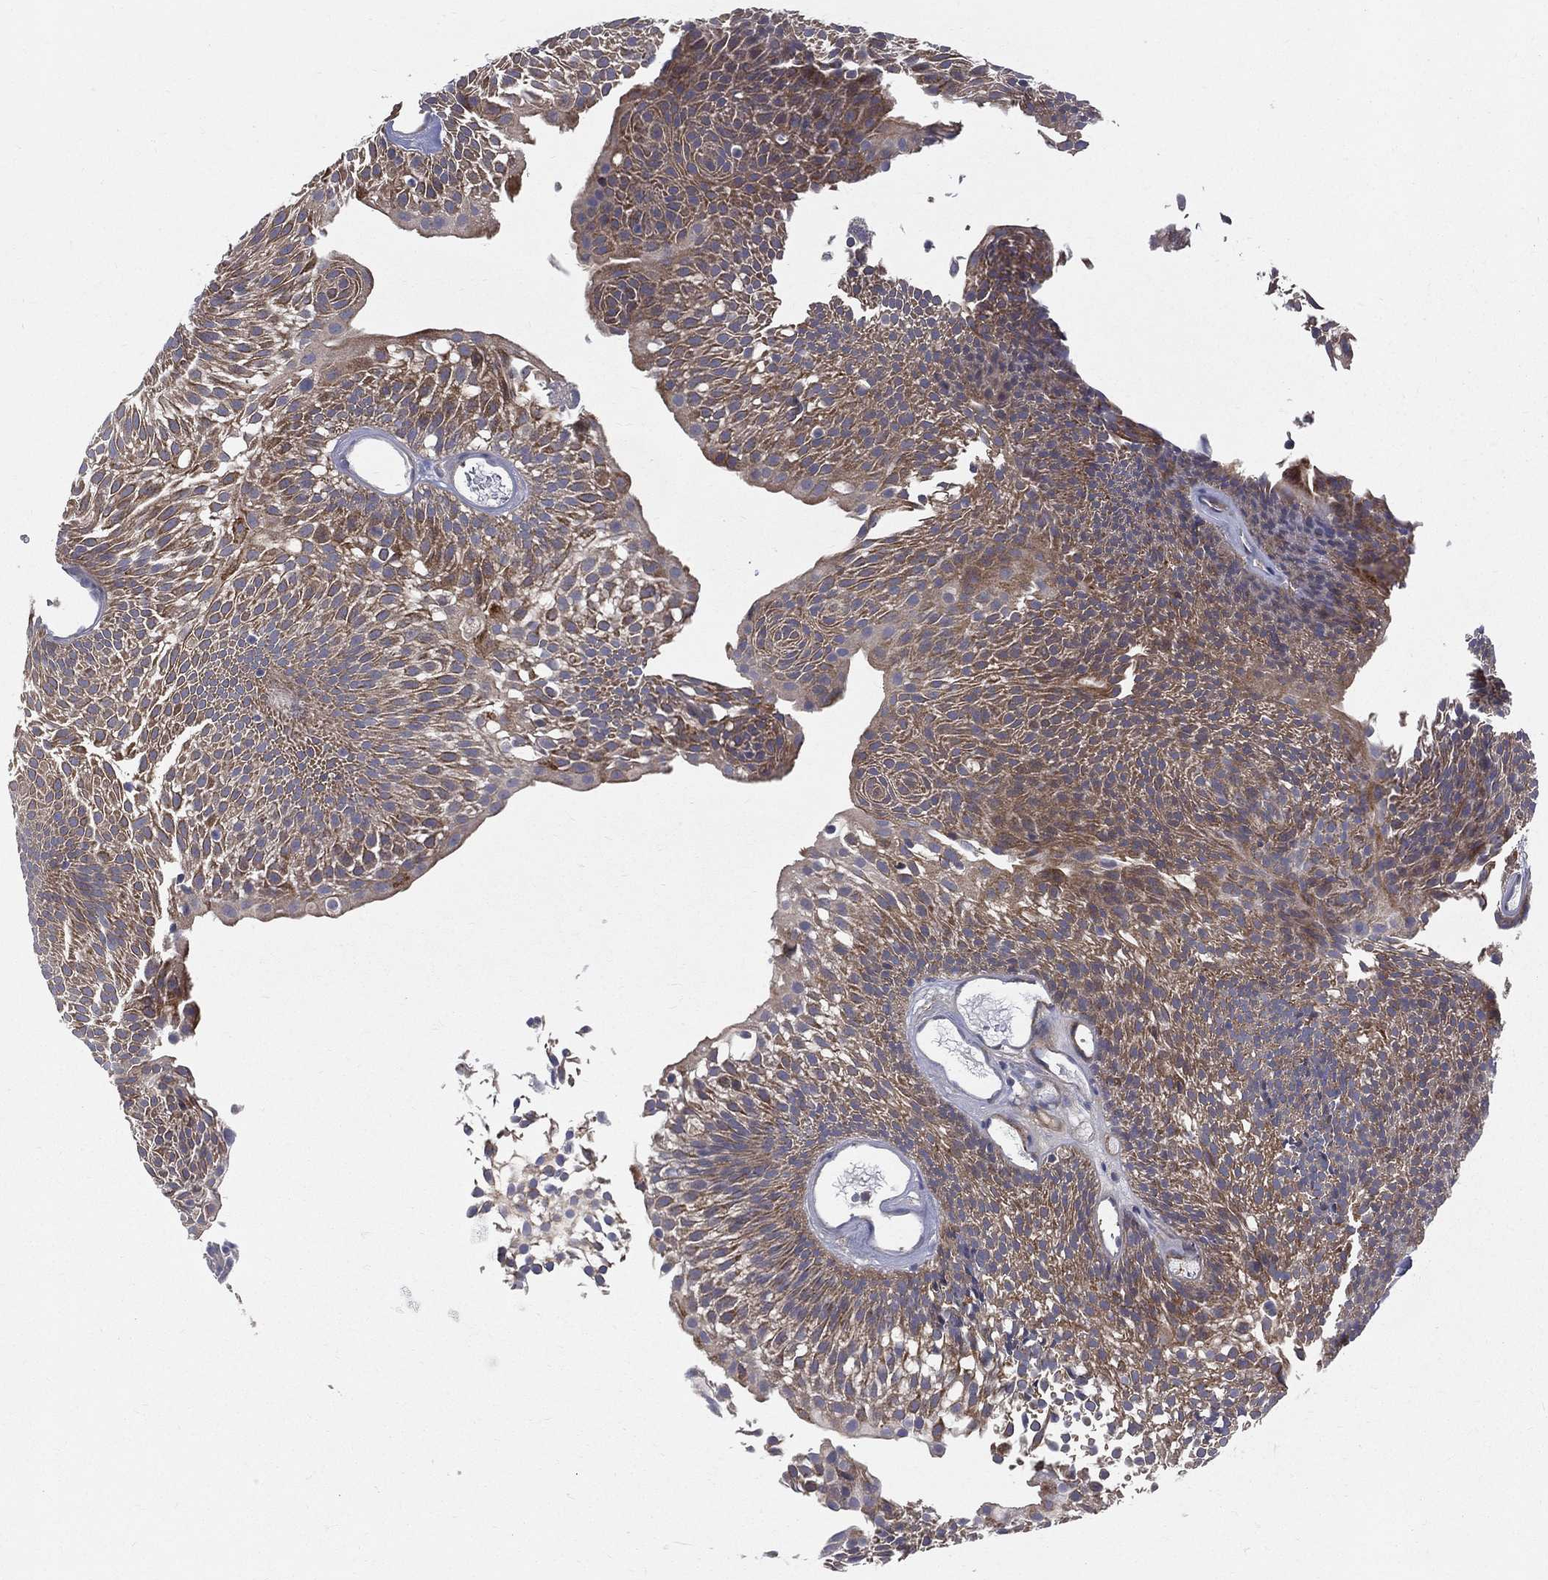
{"staining": {"intensity": "strong", "quantity": ">75%", "location": "cytoplasmic/membranous"}, "tissue": "urothelial cancer", "cell_type": "Tumor cells", "image_type": "cancer", "snomed": [{"axis": "morphology", "description": "Urothelial carcinoma, Low grade"}, {"axis": "topography", "description": "Urinary bladder"}], "caption": "Immunohistochemical staining of human urothelial cancer shows high levels of strong cytoplasmic/membranous expression in approximately >75% of tumor cells. The protein is shown in brown color, while the nuclei are stained blue.", "gene": "POMZP3", "patient": {"sex": "male", "age": 52}}